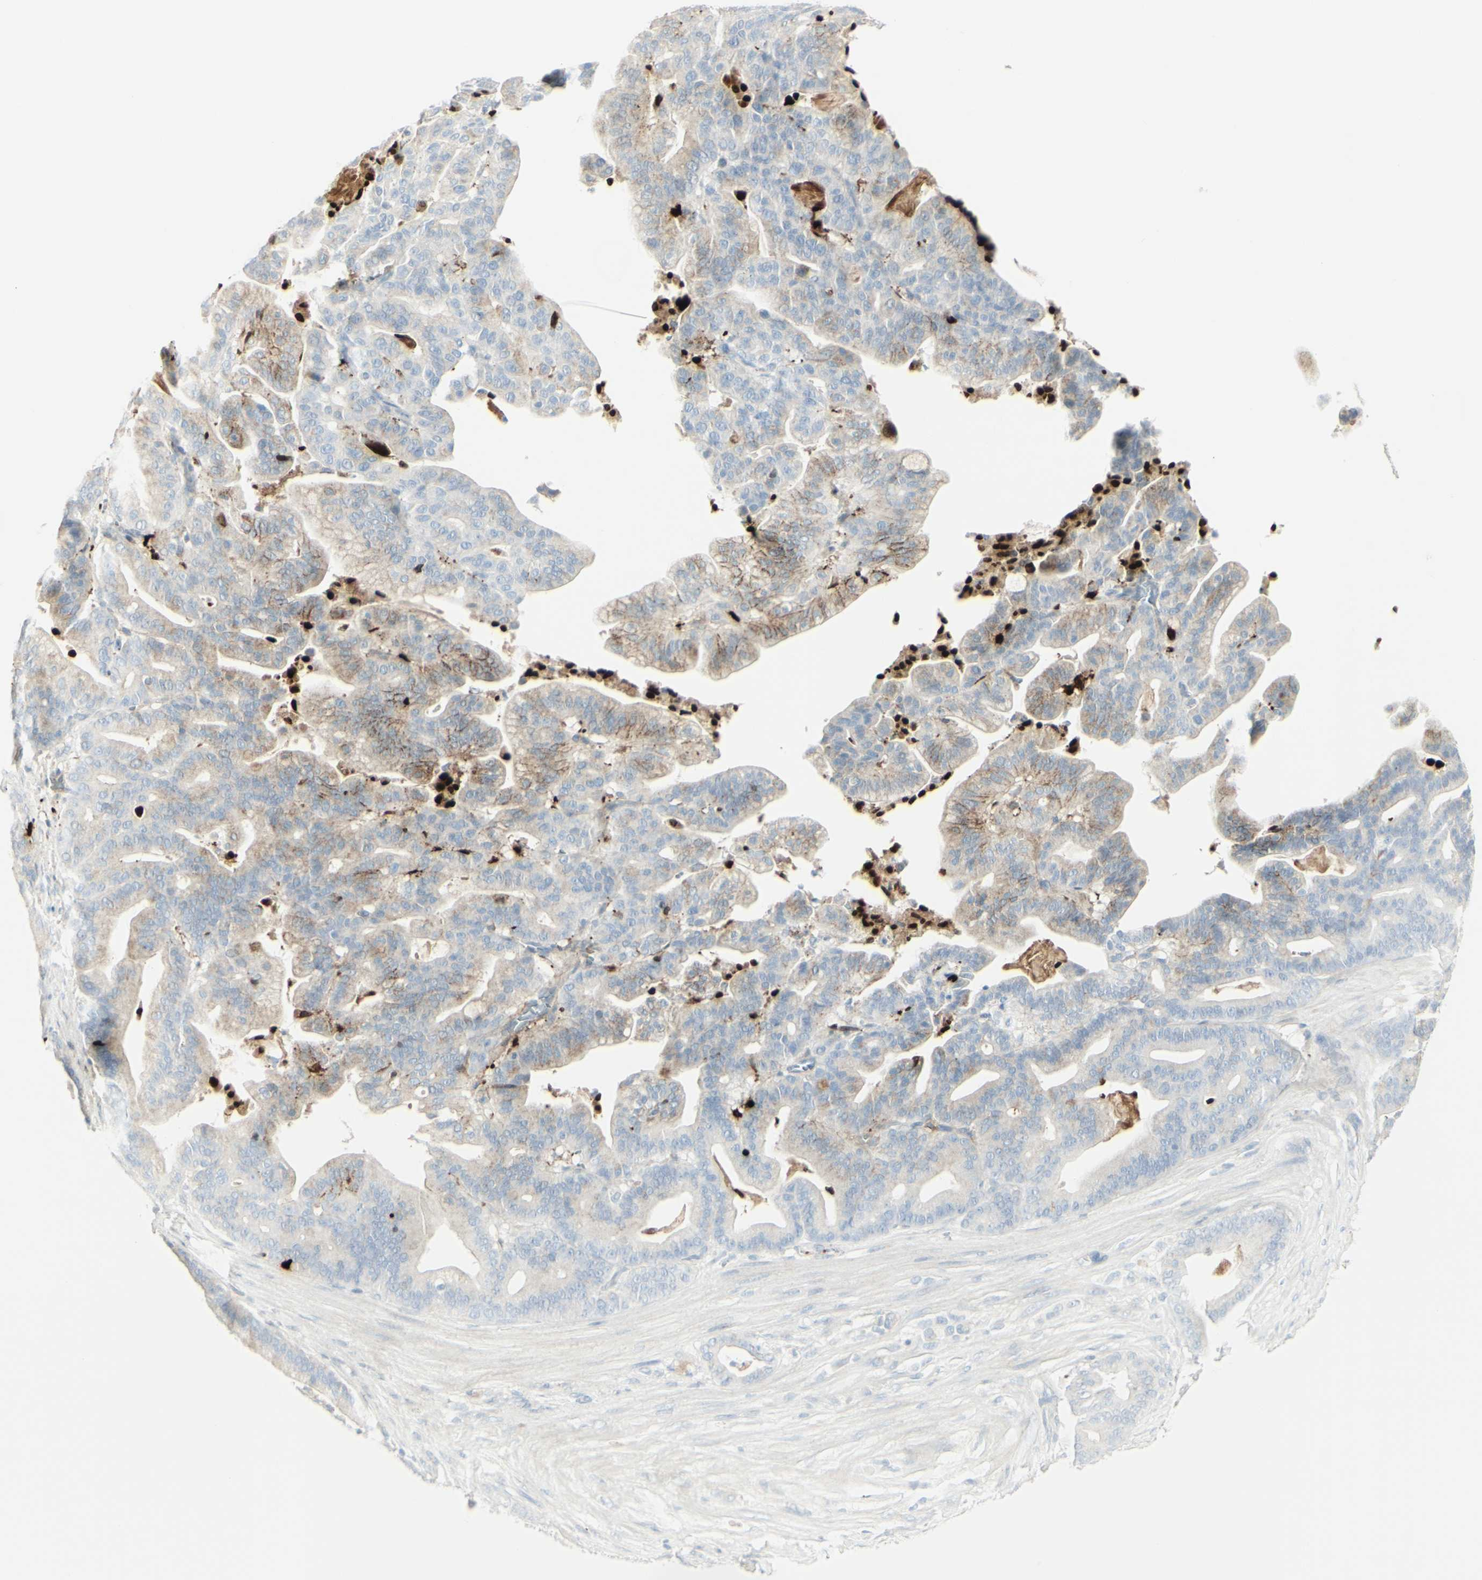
{"staining": {"intensity": "weak", "quantity": "25%-75%", "location": "cytoplasmic/membranous"}, "tissue": "pancreatic cancer", "cell_type": "Tumor cells", "image_type": "cancer", "snomed": [{"axis": "morphology", "description": "Adenocarcinoma, NOS"}, {"axis": "topography", "description": "Pancreas"}], "caption": "Human adenocarcinoma (pancreatic) stained with a brown dye exhibits weak cytoplasmic/membranous positive expression in about 25%-75% of tumor cells.", "gene": "MDK", "patient": {"sex": "male", "age": 63}}